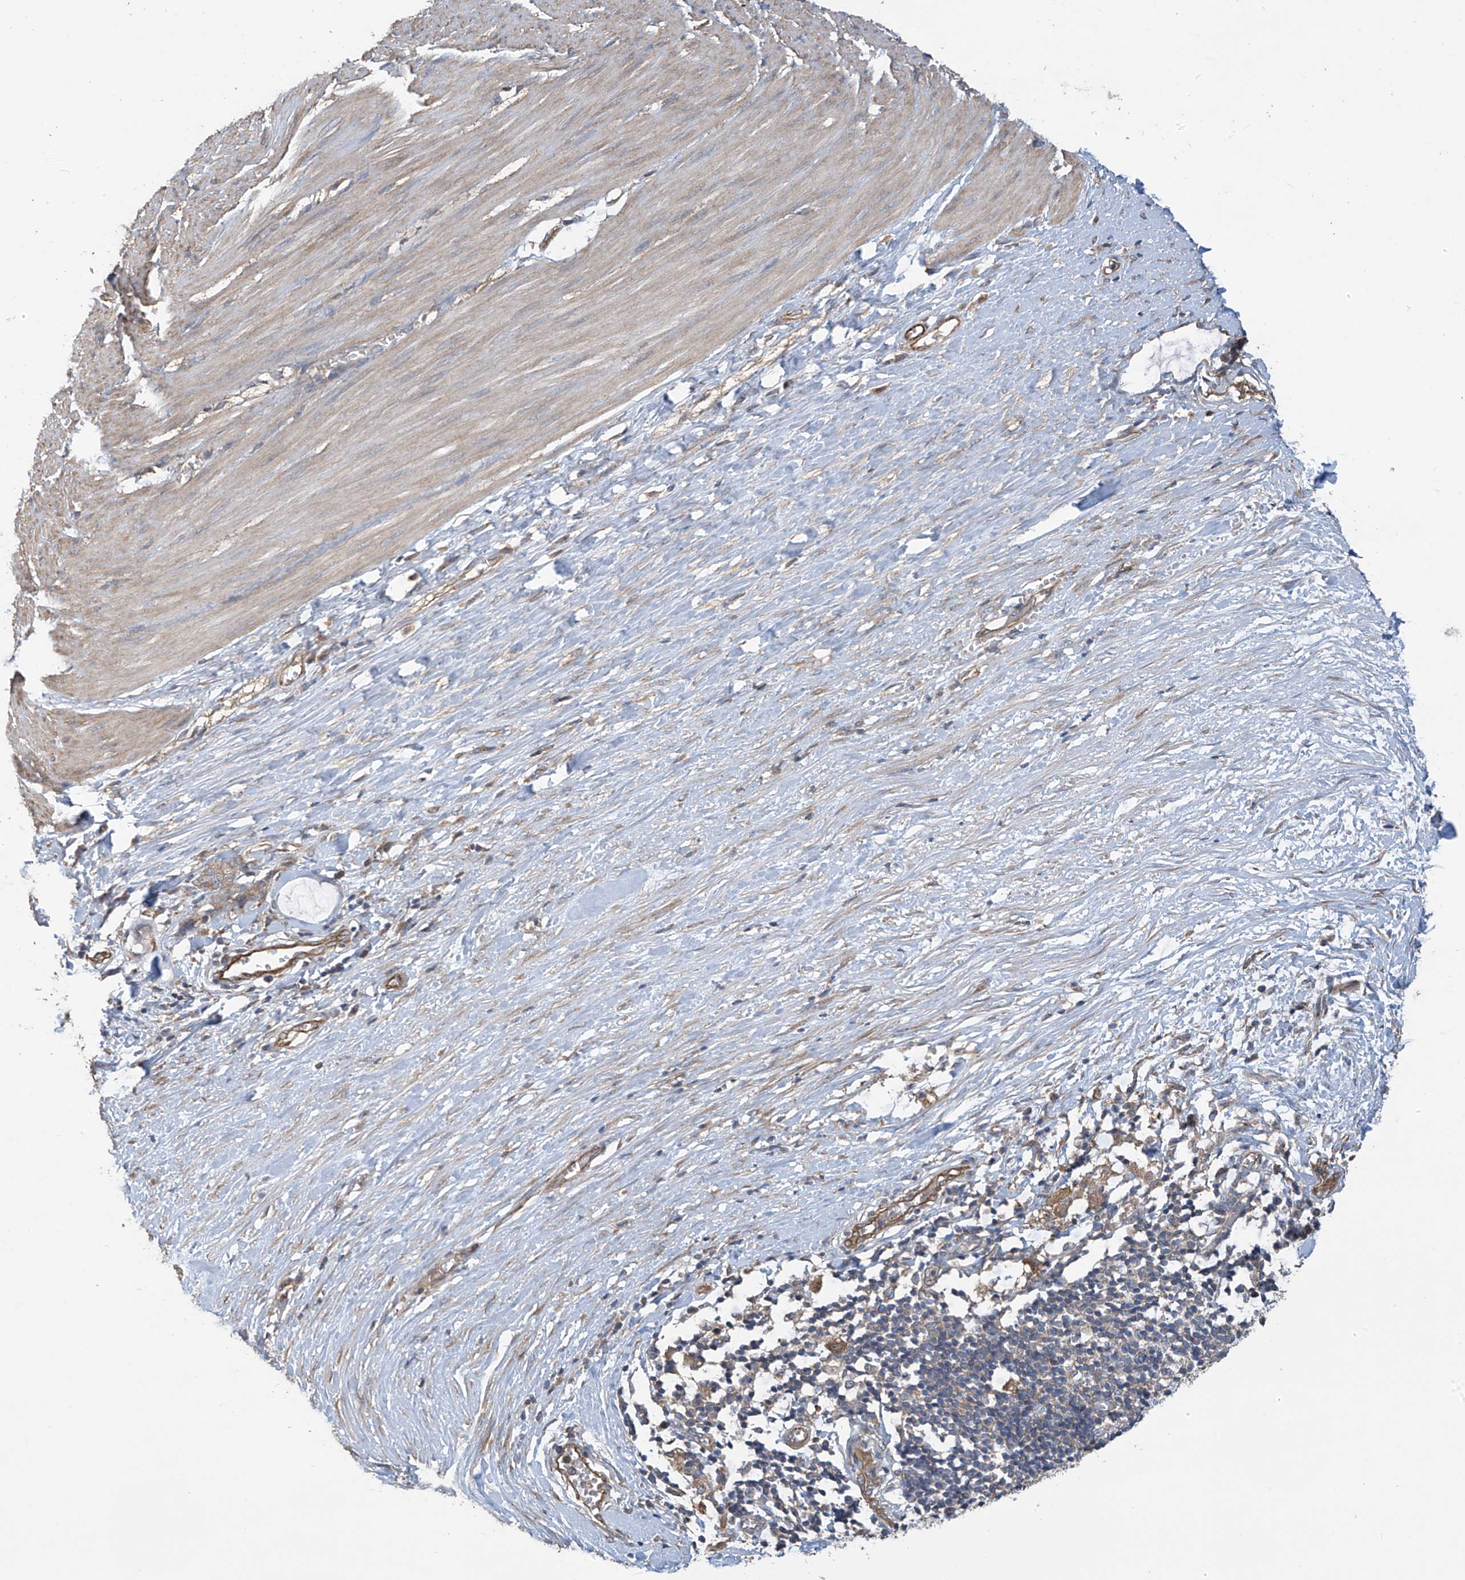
{"staining": {"intensity": "weak", "quantity": ">75%", "location": "cytoplasmic/membranous"}, "tissue": "smooth muscle", "cell_type": "Smooth muscle cells", "image_type": "normal", "snomed": [{"axis": "morphology", "description": "Normal tissue, NOS"}, {"axis": "morphology", "description": "Adenocarcinoma, NOS"}, {"axis": "topography", "description": "Colon"}, {"axis": "topography", "description": "Peripheral nerve tissue"}], "caption": "Smooth muscle stained with DAB (3,3'-diaminobenzidine) IHC reveals low levels of weak cytoplasmic/membranous positivity in about >75% of smooth muscle cells.", "gene": "PHACTR4", "patient": {"sex": "male", "age": 14}}